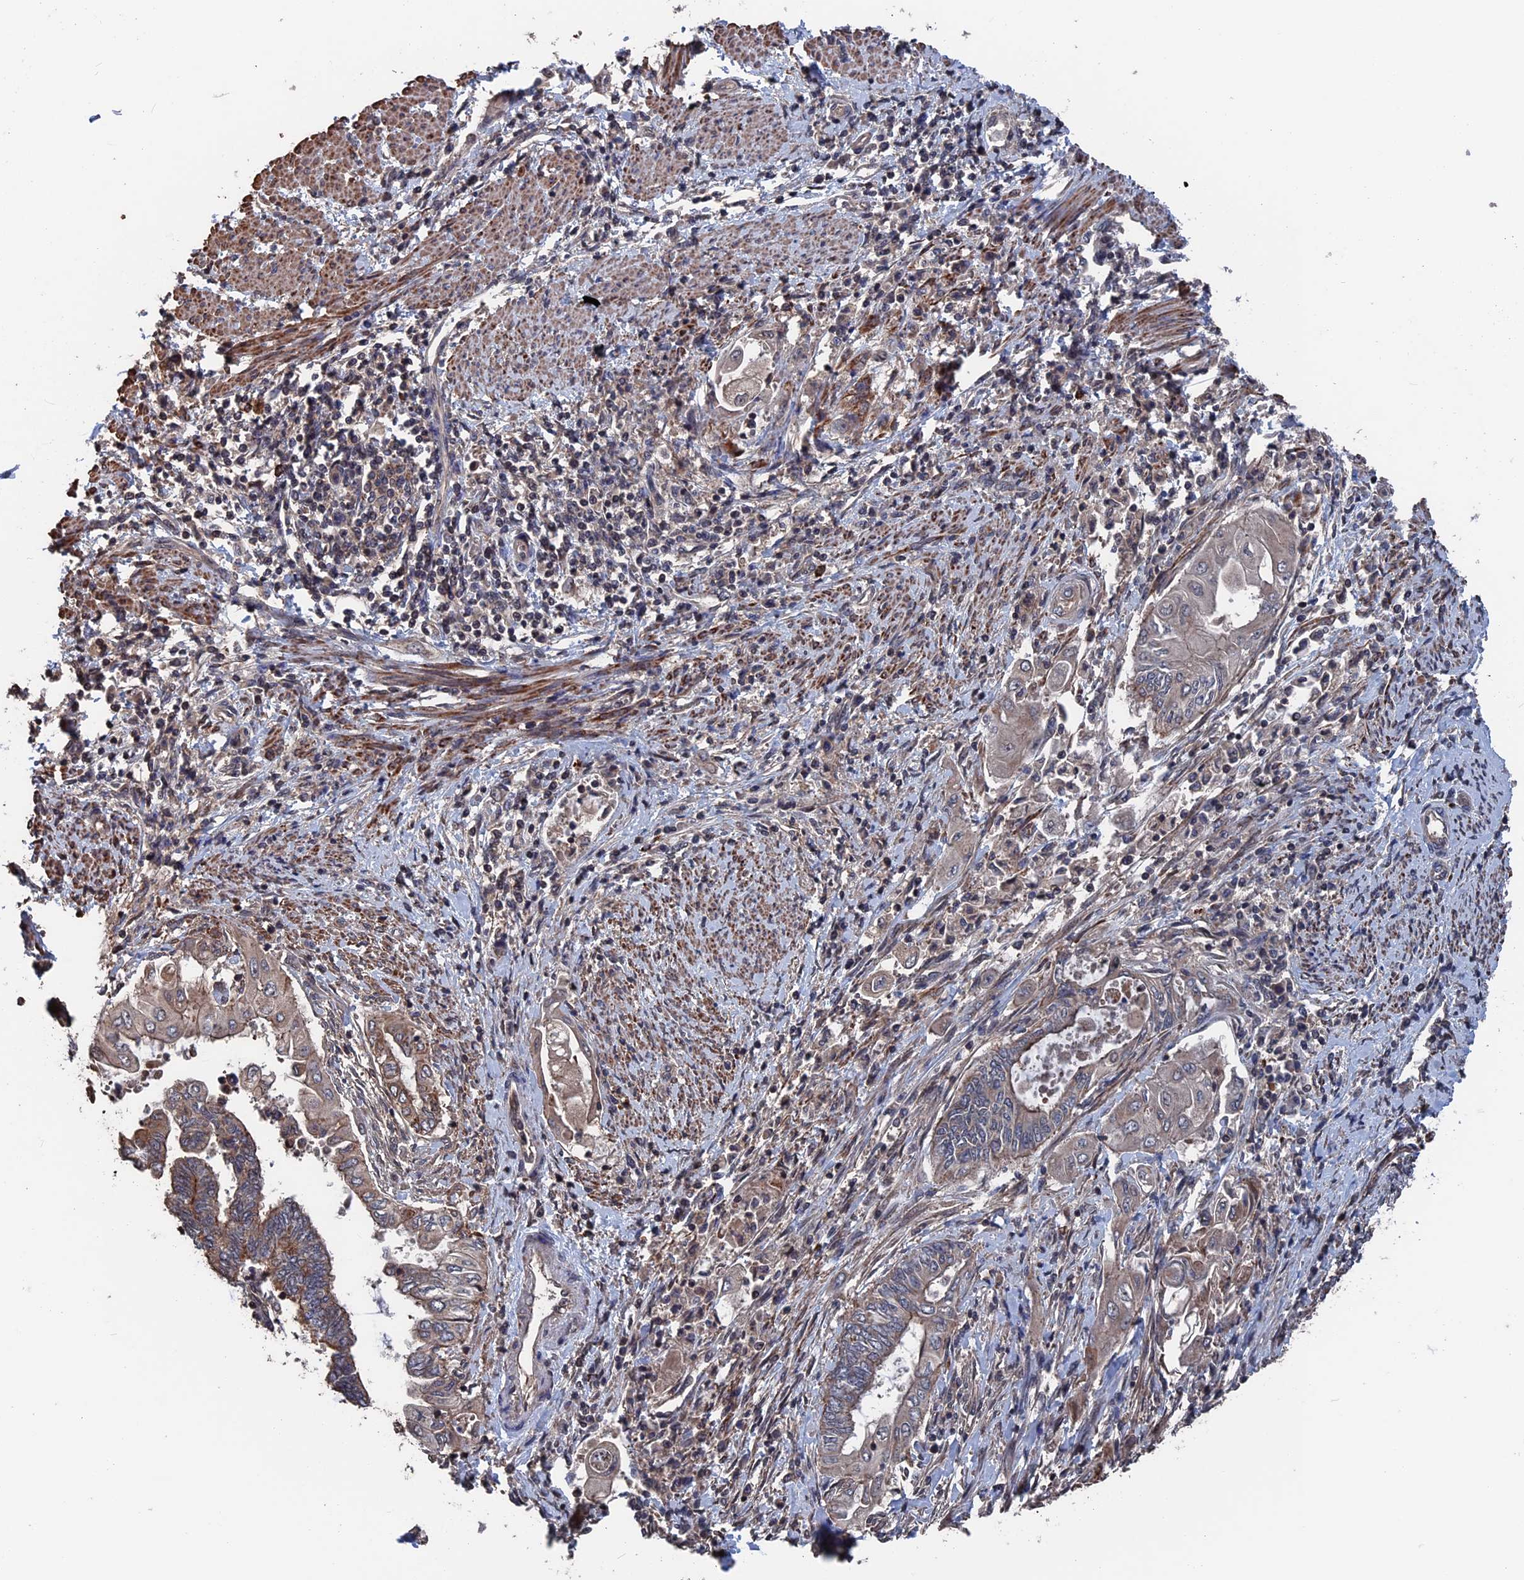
{"staining": {"intensity": "weak", "quantity": "<25%", "location": "cytoplasmic/membranous"}, "tissue": "endometrial cancer", "cell_type": "Tumor cells", "image_type": "cancer", "snomed": [{"axis": "morphology", "description": "Adenocarcinoma, NOS"}, {"axis": "topography", "description": "Uterus"}, {"axis": "topography", "description": "Endometrium"}], "caption": "A high-resolution micrograph shows immunohistochemistry (IHC) staining of endometrial cancer, which shows no significant expression in tumor cells.", "gene": "PDE12", "patient": {"sex": "female", "age": 70}}